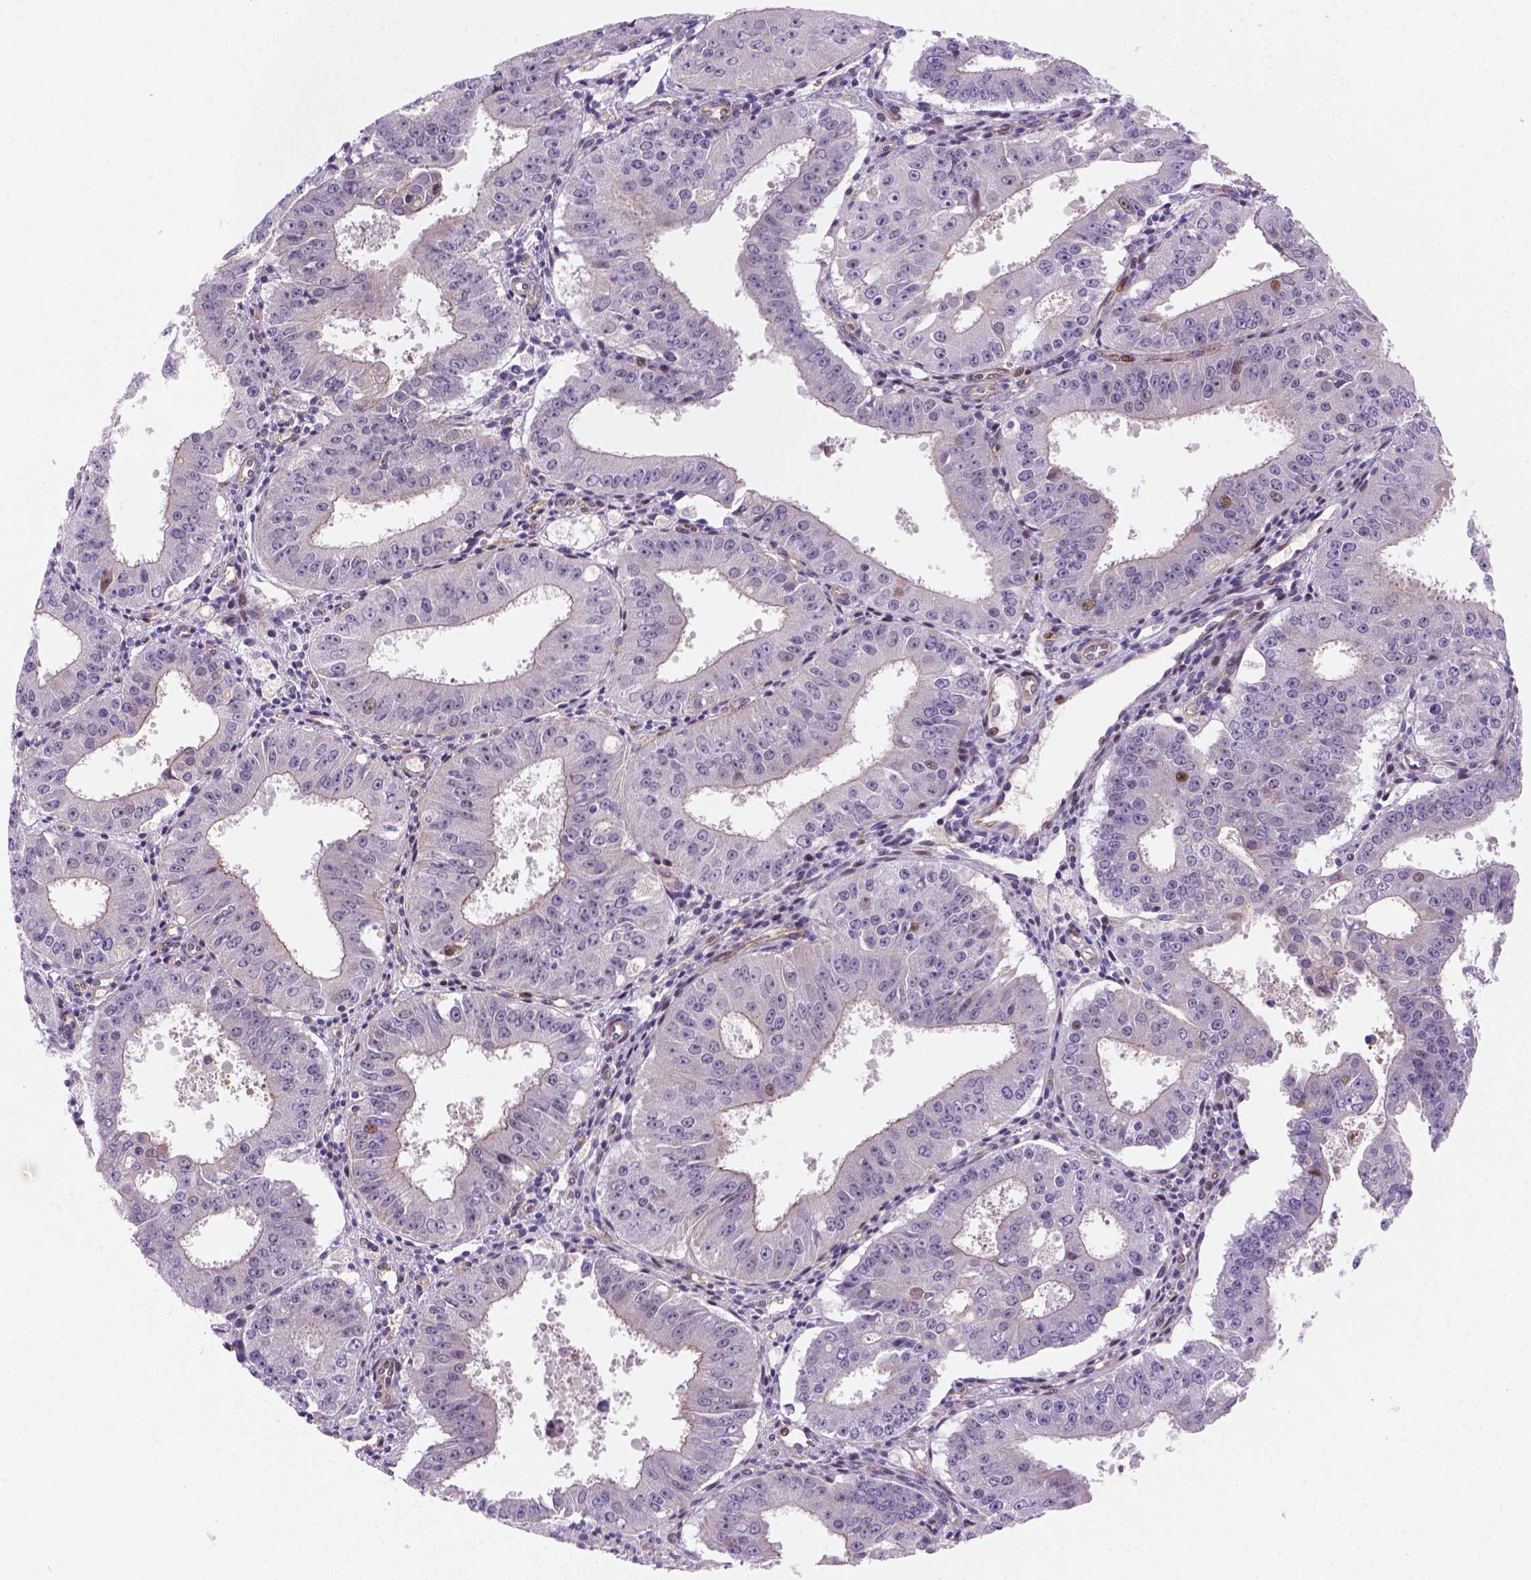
{"staining": {"intensity": "negative", "quantity": "none", "location": "none"}, "tissue": "ovarian cancer", "cell_type": "Tumor cells", "image_type": "cancer", "snomed": [{"axis": "morphology", "description": "Carcinoma, endometroid"}, {"axis": "topography", "description": "Ovary"}], "caption": "This image is of ovarian cancer stained with IHC to label a protein in brown with the nuclei are counter-stained blue. There is no staining in tumor cells.", "gene": "VSTM5", "patient": {"sex": "female", "age": 42}}